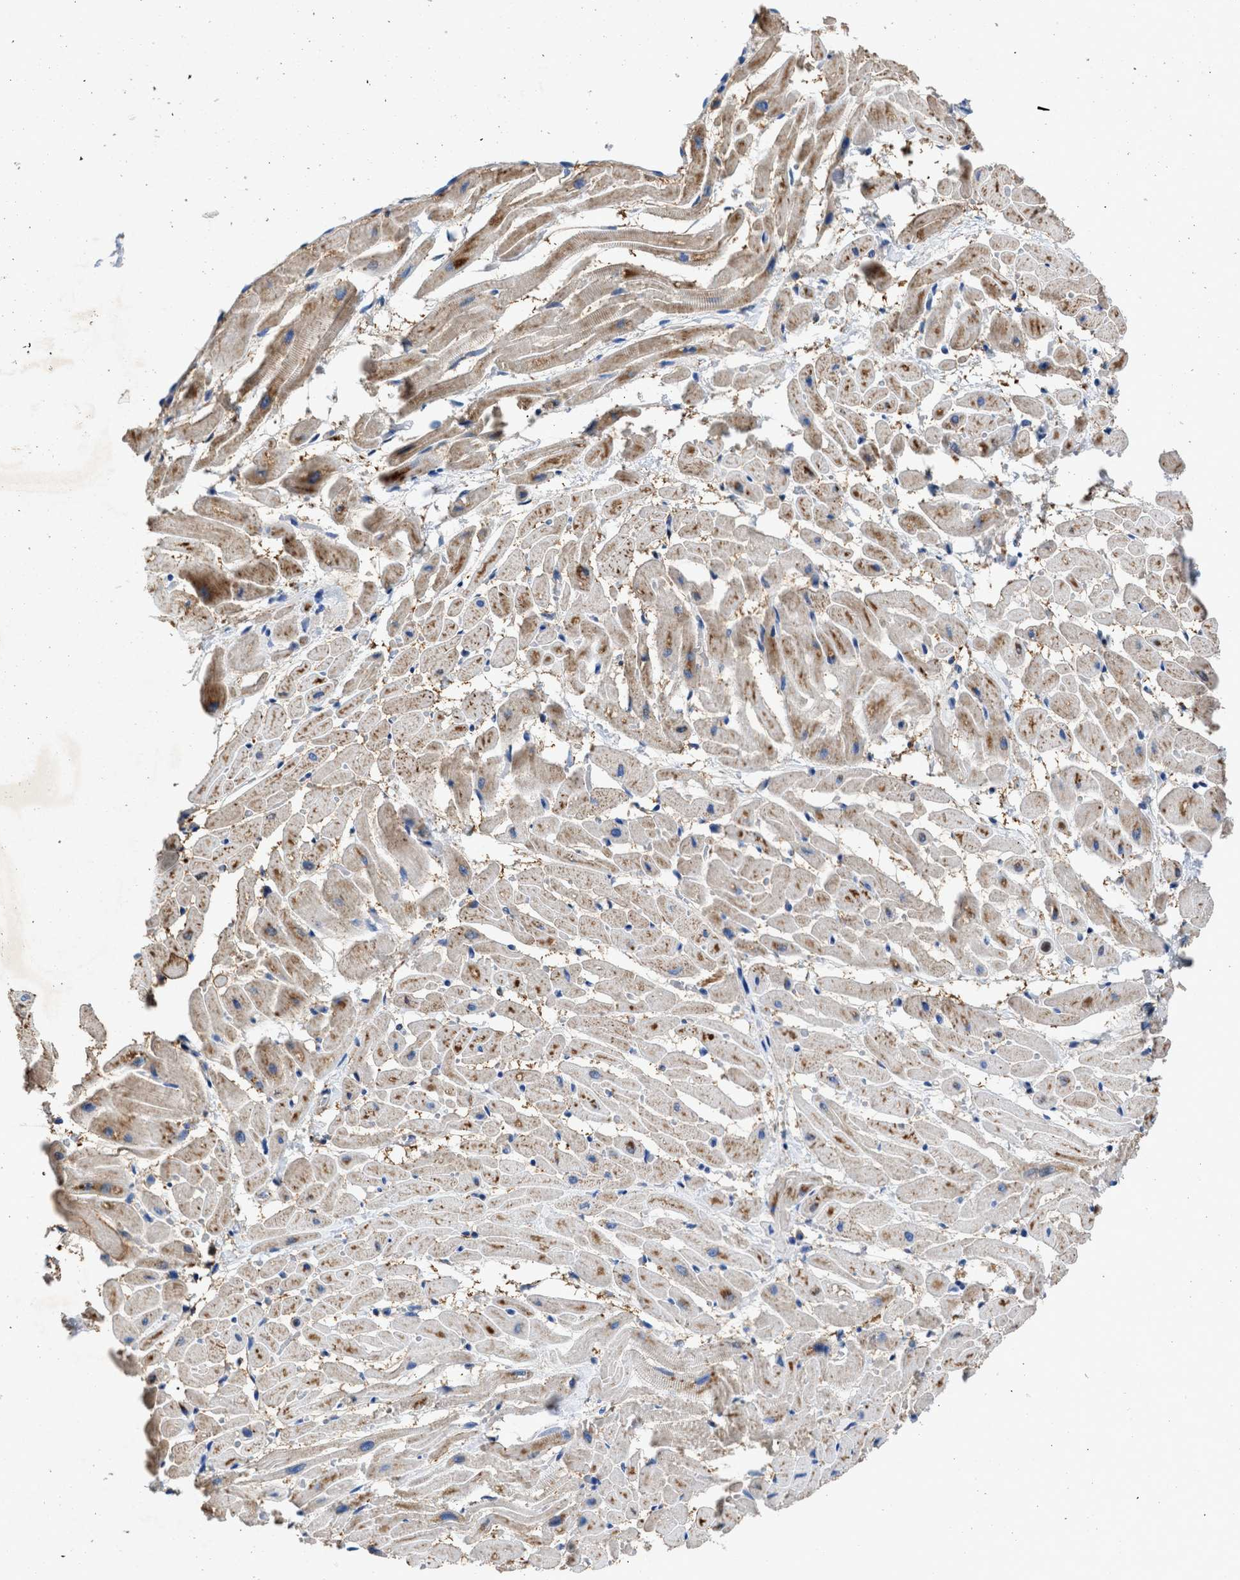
{"staining": {"intensity": "moderate", "quantity": ">75%", "location": "cytoplasmic/membranous"}, "tissue": "heart muscle", "cell_type": "Cardiomyocytes", "image_type": "normal", "snomed": [{"axis": "morphology", "description": "Normal tissue, NOS"}, {"axis": "topography", "description": "Heart"}], "caption": "A medium amount of moderate cytoplasmic/membranous staining is appreciated in approximately >75% of cardiomyocytes in benign heart muscle. The staining is performed using DAB brown chromogen to label protein expression. The nuclei are counter-stained blue using hematoxylin.", "gene": "KCNQ4", "patient": {"sex": "male", "age": 45}}